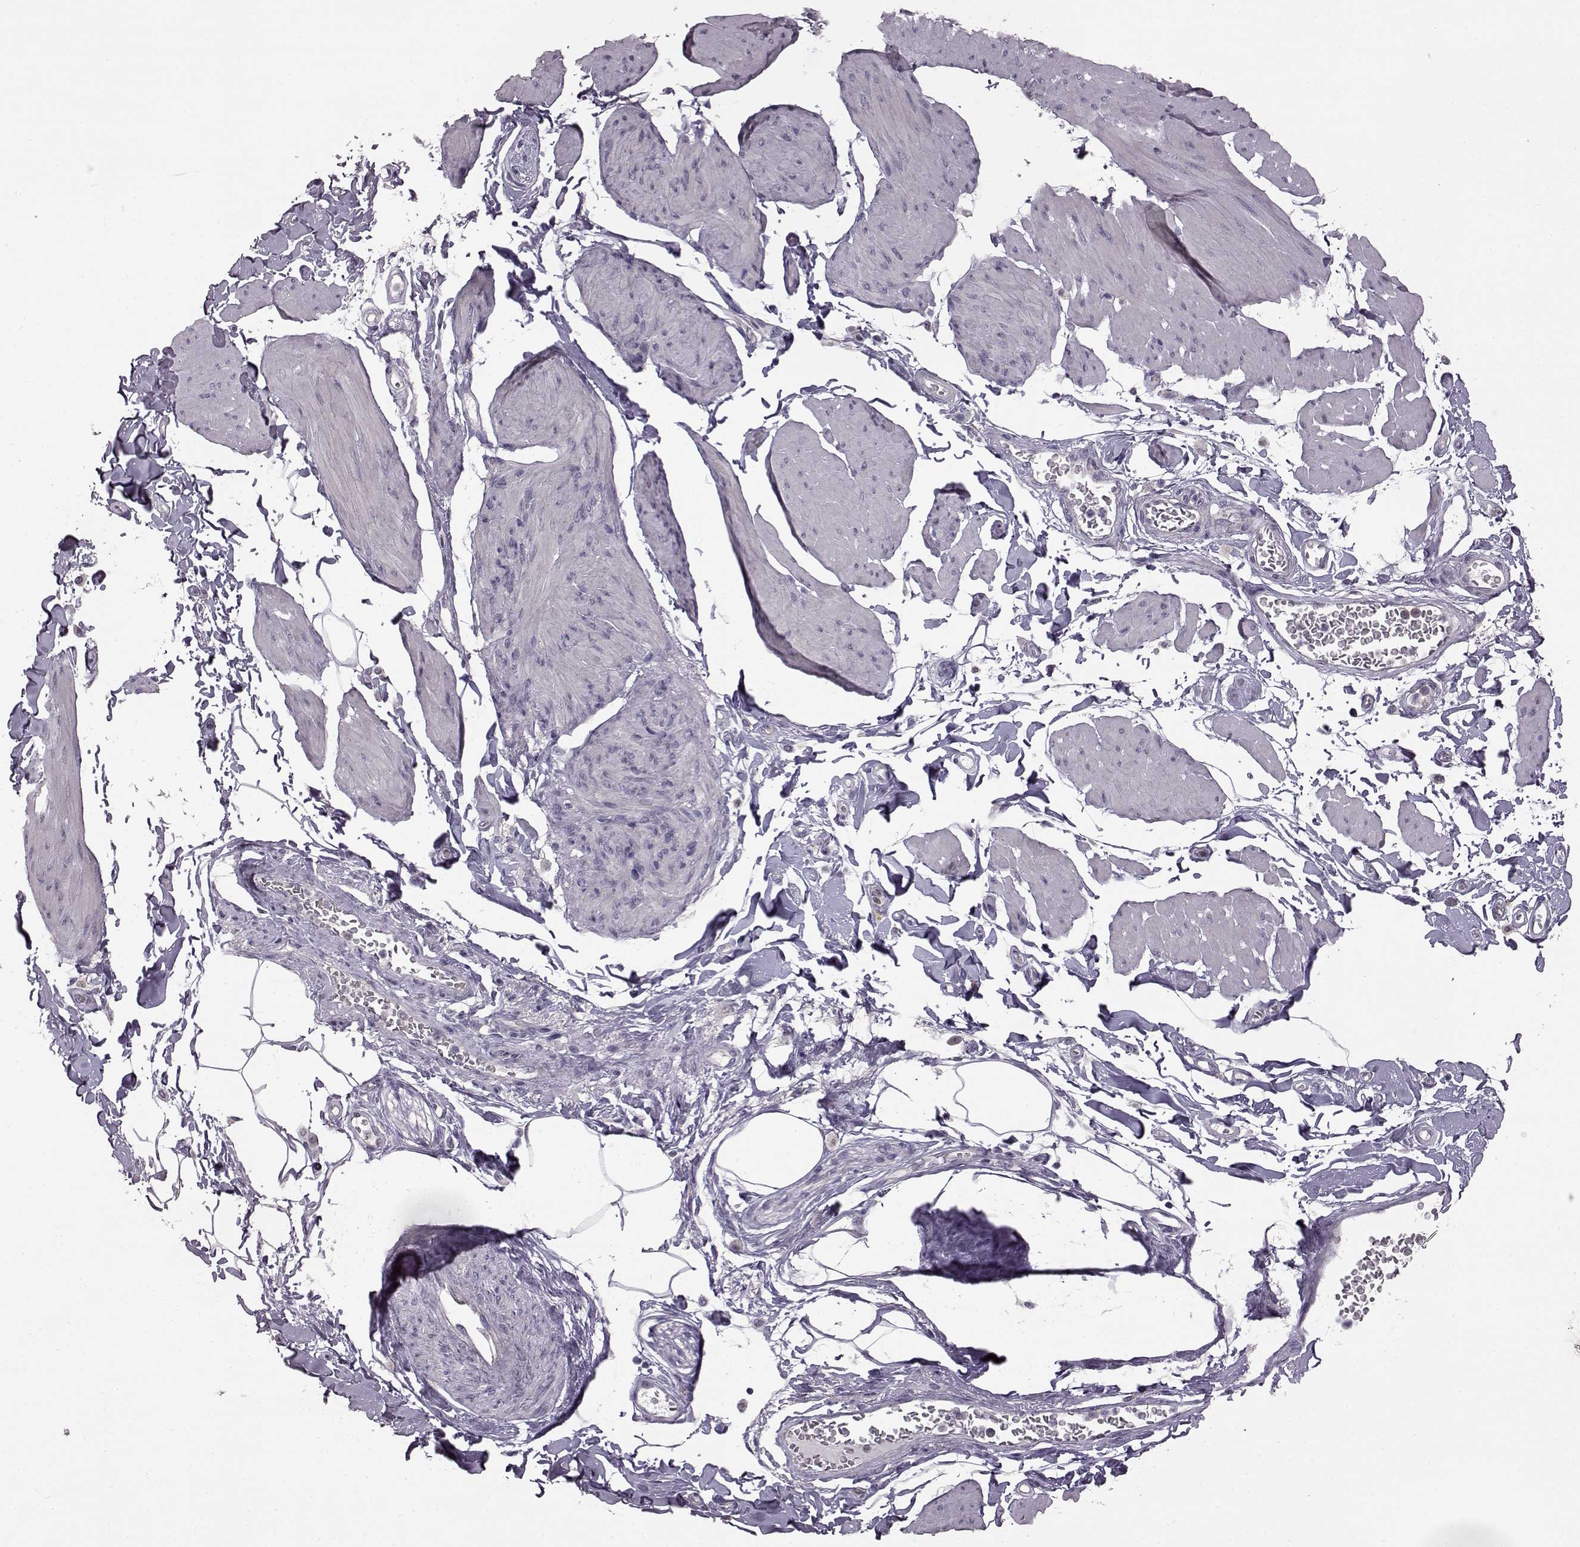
{"staining": {"intensity": "negative", "quantity": "none", "location": "none"}, "tissue": "smooth muscle", "cell_type": "Smooth muscle cells", "image_type": "normal", "snomed": [{"axis": "morphology", "description": "Normal tissue, NOS"}, {"axis": "topography", "description": "Adipose tissue"}, {"axis": "topography", "description": "Smooth muscle"}, {"axis": "topography", "description": "Peripheral nerve tissue"}], "caption": "Unremarkable smooth muscle was stained to show a protein in brown. There is no significant expression in smooth muscle cells. Brightfield microscopy of immunohistochemistry stained with DAB (3,3'-diaminobenzidine) (brown) and hematoxylin (blue), captured at high magnification.", "gene": "B3GNT6", "patient": {"sex": "male", "age": 83}}